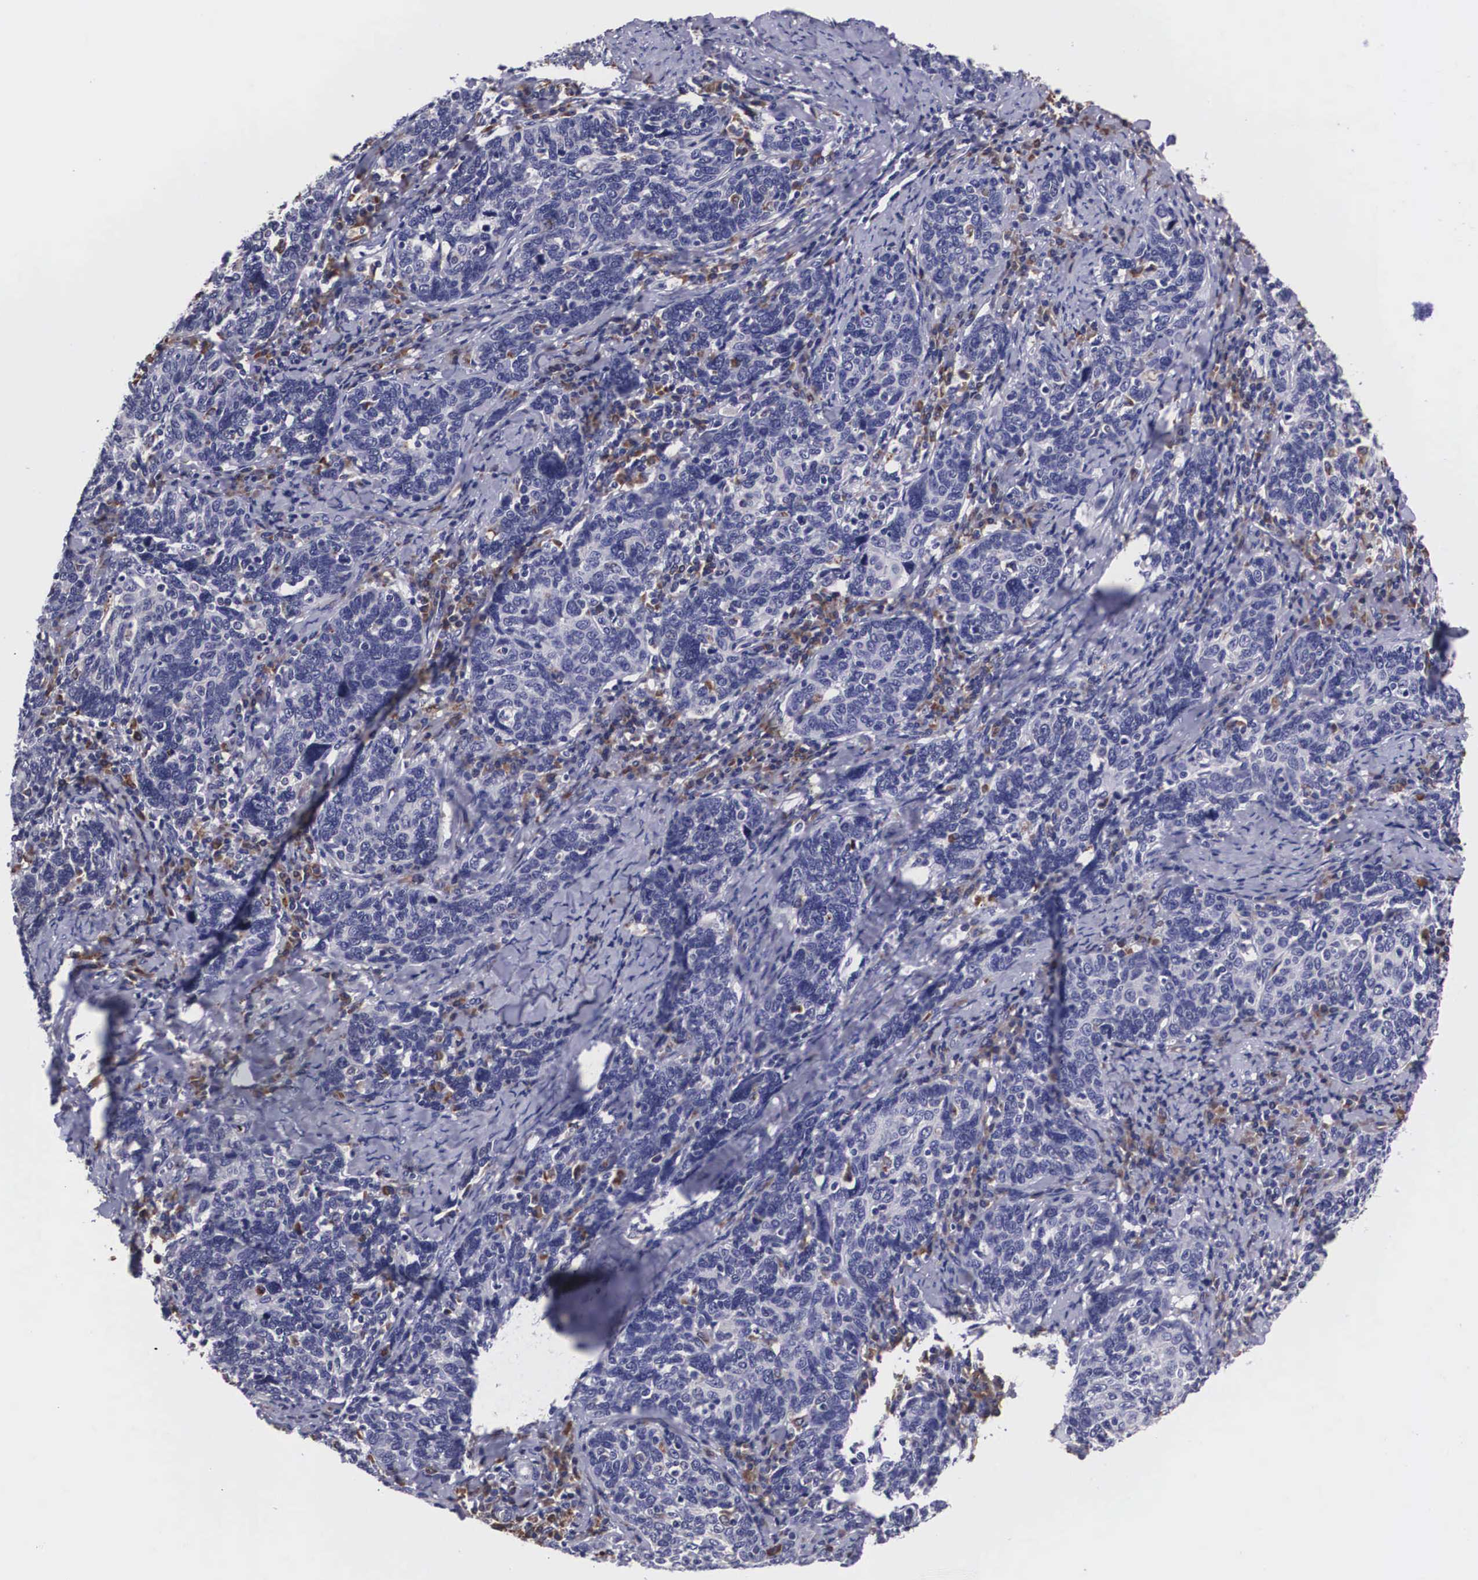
{"staining": {"intensity": "negative", "quantity": "none", "location": "none"}, "tissue": "cervical cancer", "cell_type": "Tumor cells", "image_type": "cancer", "snomed": [{"axis": "morphology", "description": "Squamous cell carcinoma, NOS"}, {"axis": "topography", "description": "Cervix"}], "caption": "This is a image of IHC staining of cervical cancer (squamous cell carcinoma), which shows no expression in tumor cells.", "gene": "CRELD2", "patient": {"sex": "female", "age": 41}}